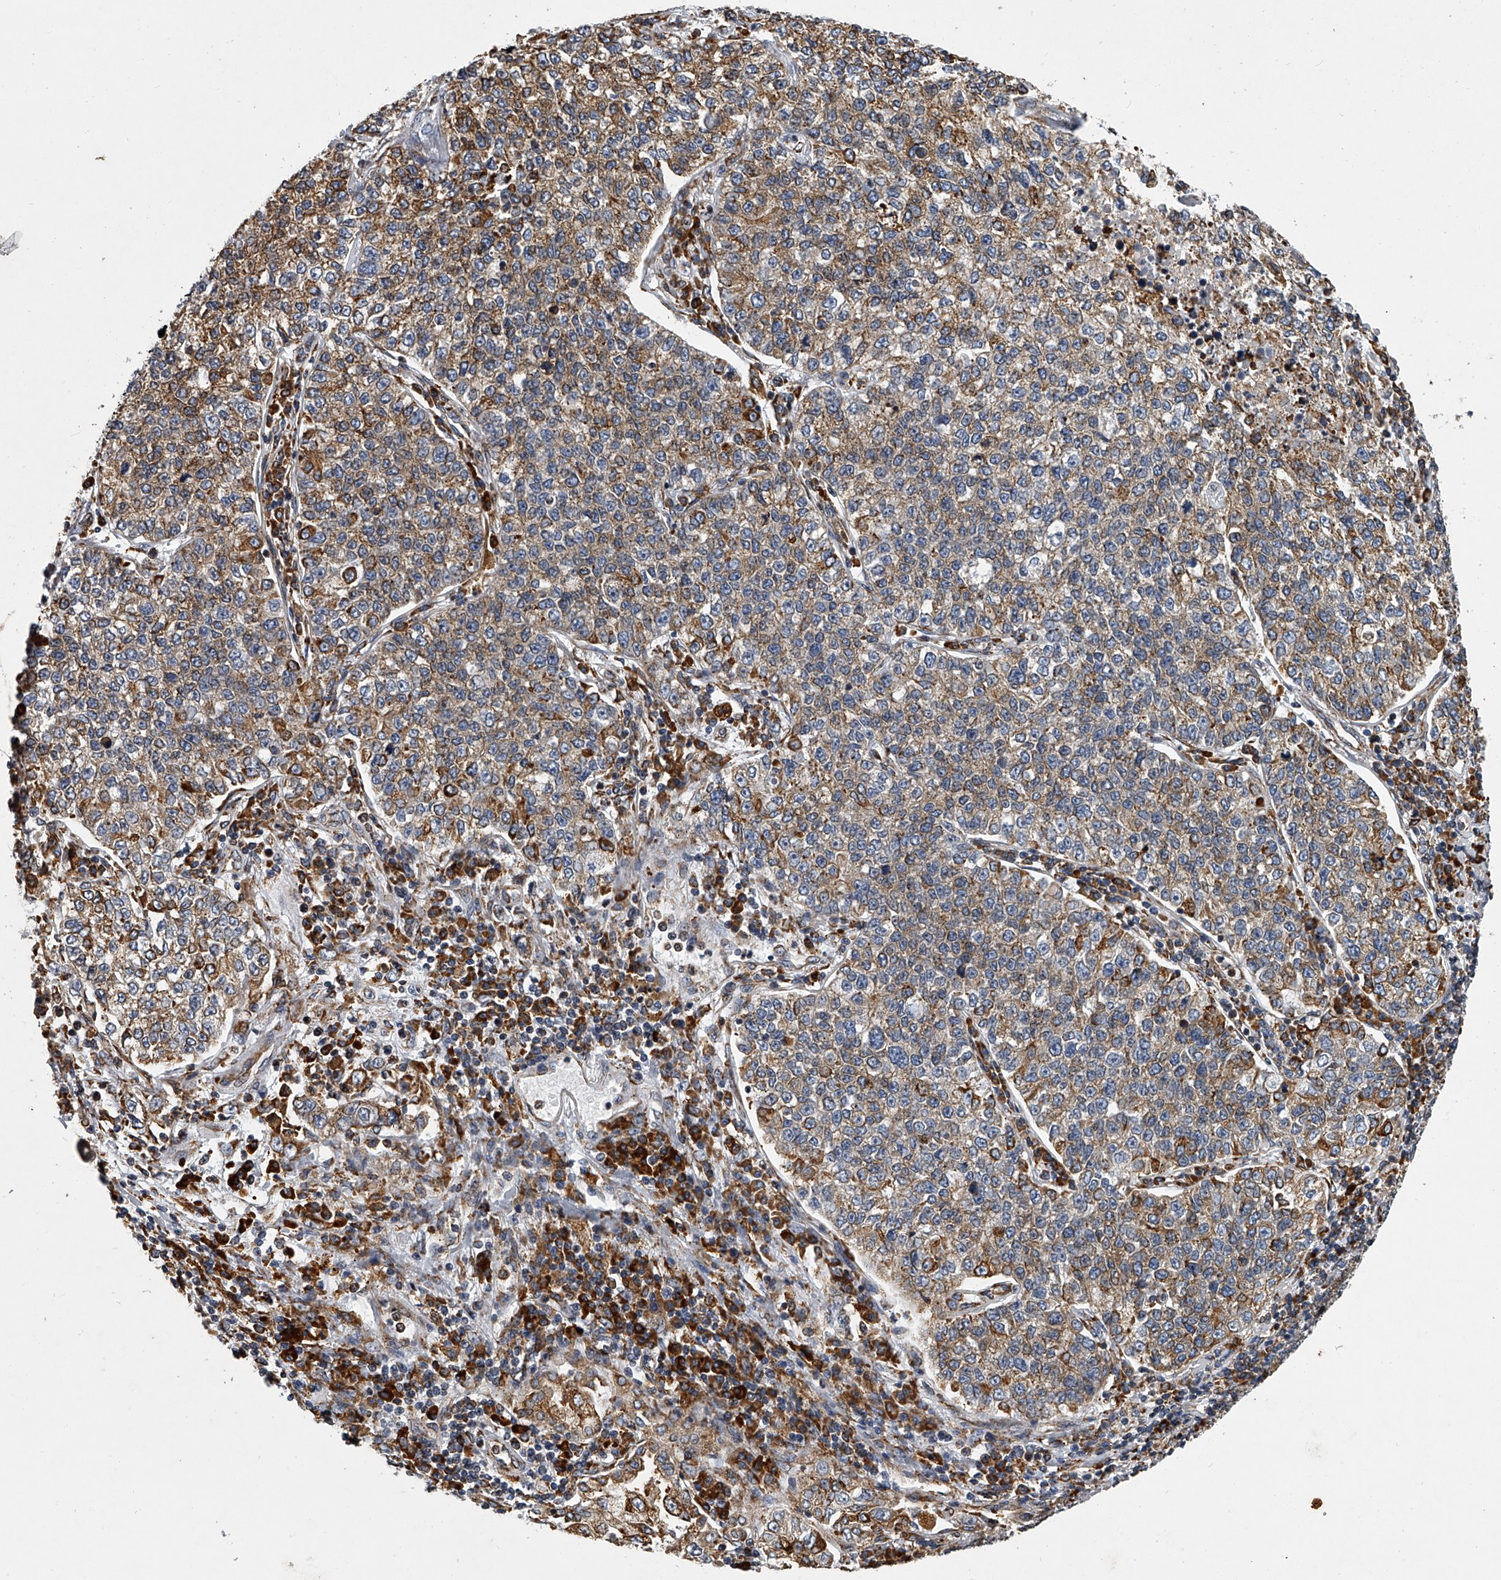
{"staining": {"intensity": "moderate", "quantity": ">75%", "location": "cytoplasmic/membranous"}, "tissue": "lung cancer", "cell_type": "Tumor cells", "image_type": "cancer", "snomed": [{"axis": "morphology", "description": "Adenocarcinoma, NOS"}, {"axis": "topography", "description": "Lung"}], "caption": "Protein expression analysis of human lung cancer reveals moderate cytoplasmic/membranous positivity in approximately >75% of tumor cells.", "gene": "TMEM63C", "patient": {"sex": "male", "age": 49}}